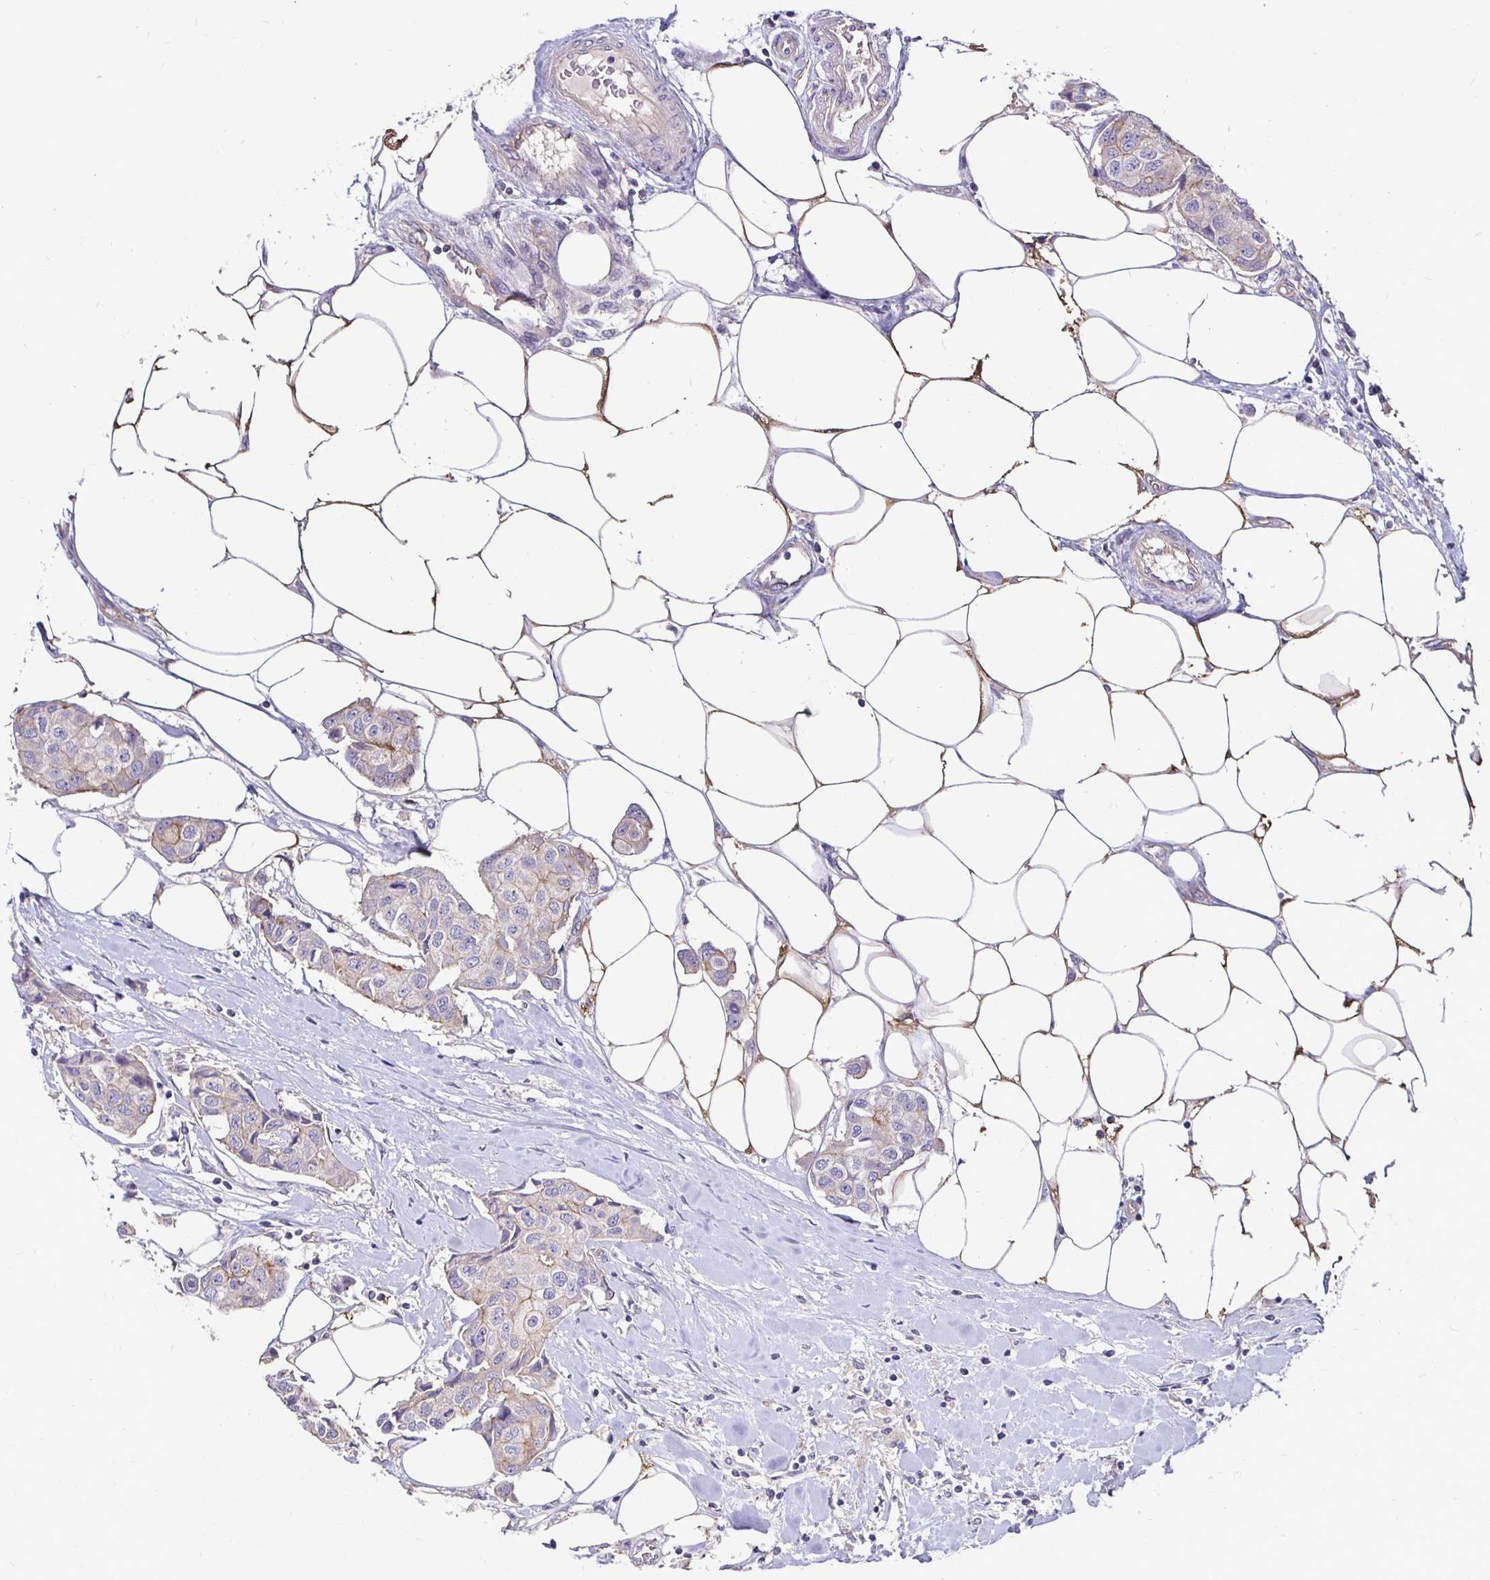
{"staining": {"intensity": "weak", "quantity": "<25%", "location": "cytoplasmic/membranous"}, "tissue": "breast cancer", "cell_type": "Tumor cells", "image_type": "cancer", "snomed": [{"axis": "morphology", "description": "Duct carcinoma"}, {"axis": "topography", "description": "Breast"}, {"axis": "topography", "description": "Lymph node"}], "caption": "Tumor cells show no significant expression in breast cancer (infiltrating ductal carcinoma). (Immunohistochemistry, brightfield microscopy, high magnification).", "gene": "SLC9A1", "patient": {"sex": "female", "age": 80}}